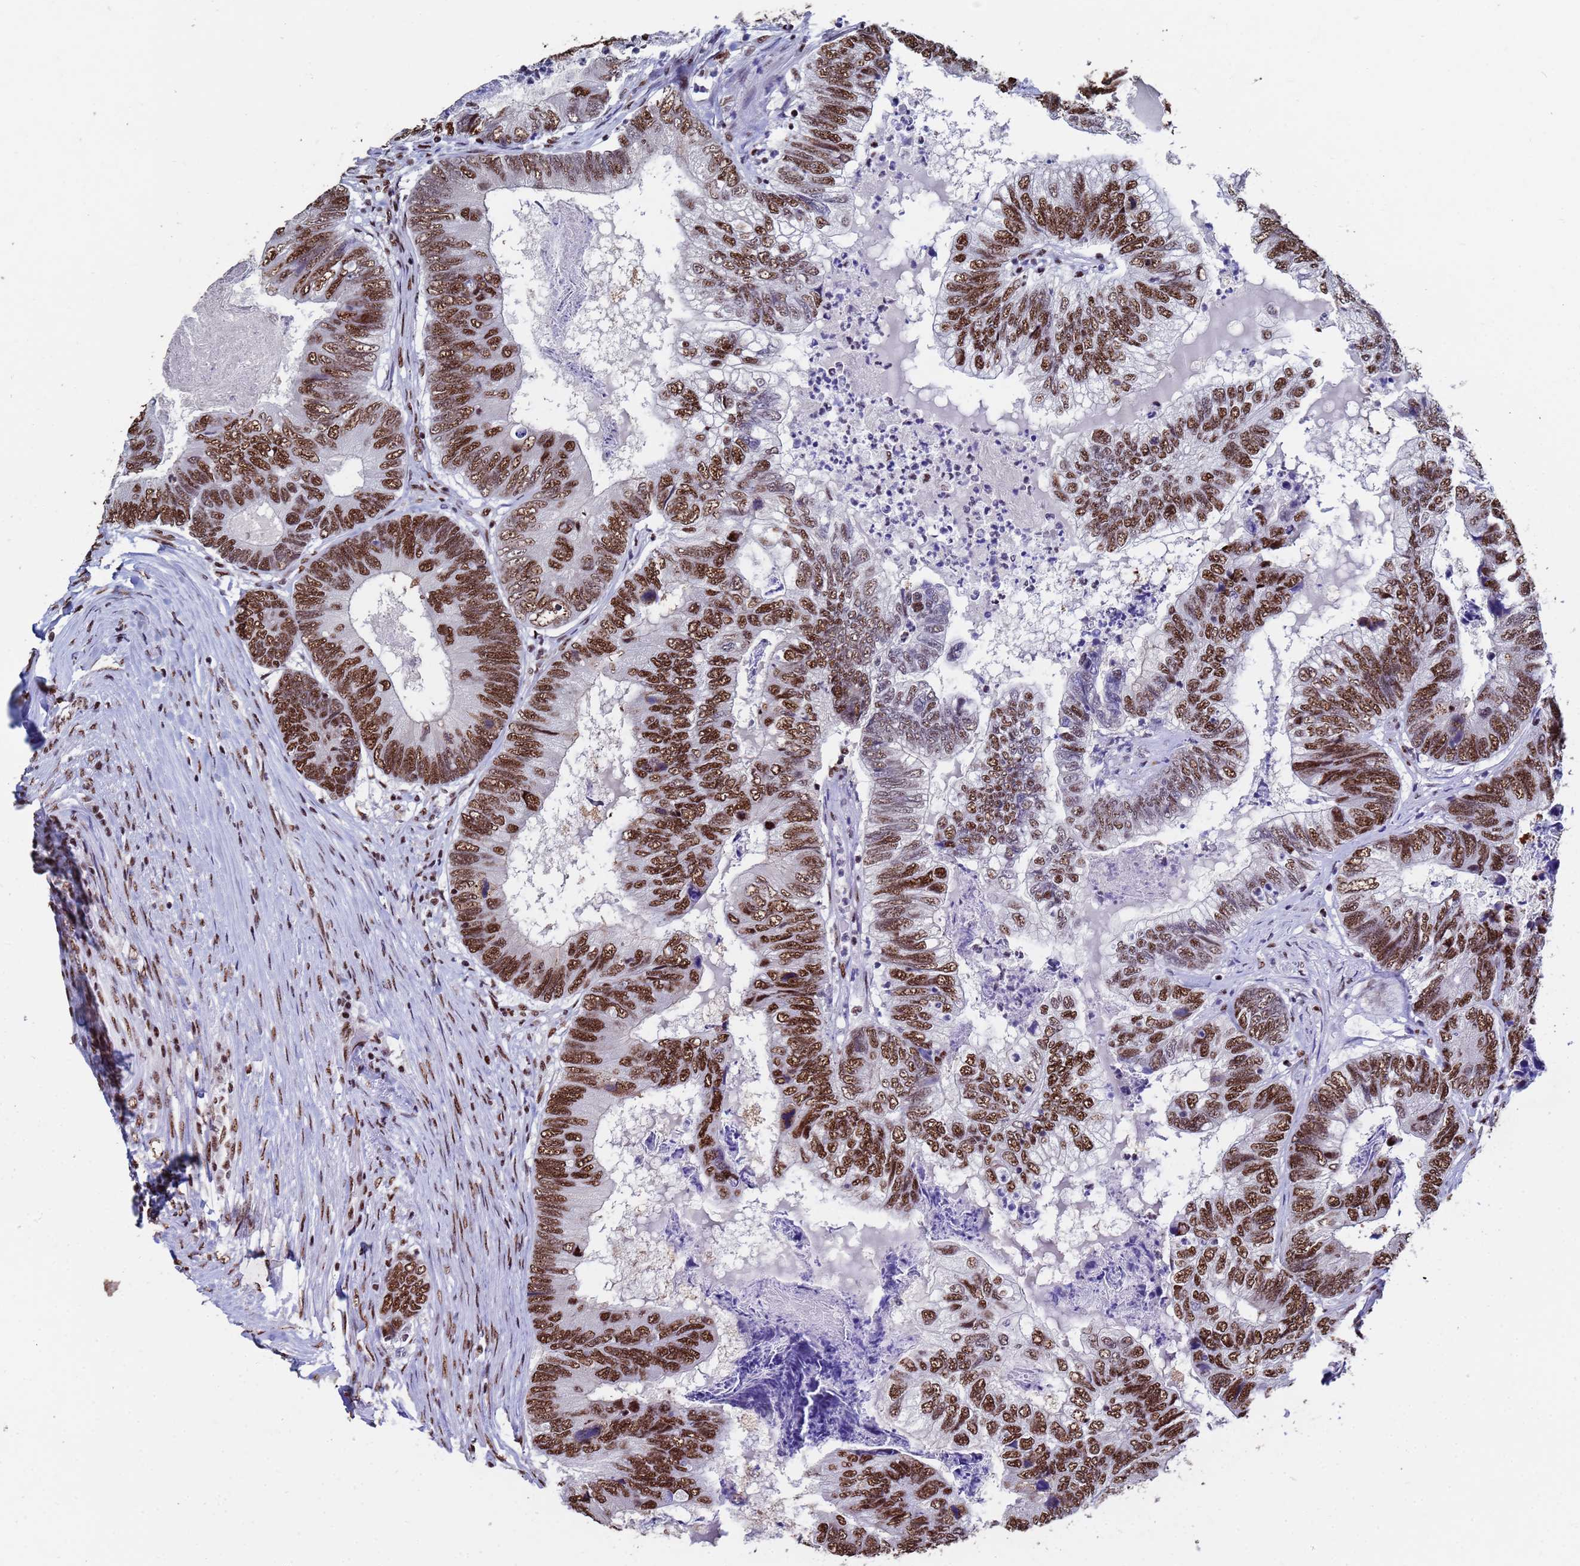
{"staining": {"intensity": "strong", "quantity": "25%-75%", "location": "nuclear"}, "tissue": "colorectal cancer", "cell_type": "Tumor cells", "image_type": "cancer", "snomed": [{"axis": "morphology", "description": "Adenocarcinoma, NOS"}, {"axis": "topography", "description": "Colon"}], "caption": "IHC photomicrograph of colorectal cancer stained for a protein (brown), which exhibits high levels of strong nuclear expression in approximately 25%-75% of tumor cells.", "gene": "SF3B2", "patient": {"sex": "female", "age": 67}}